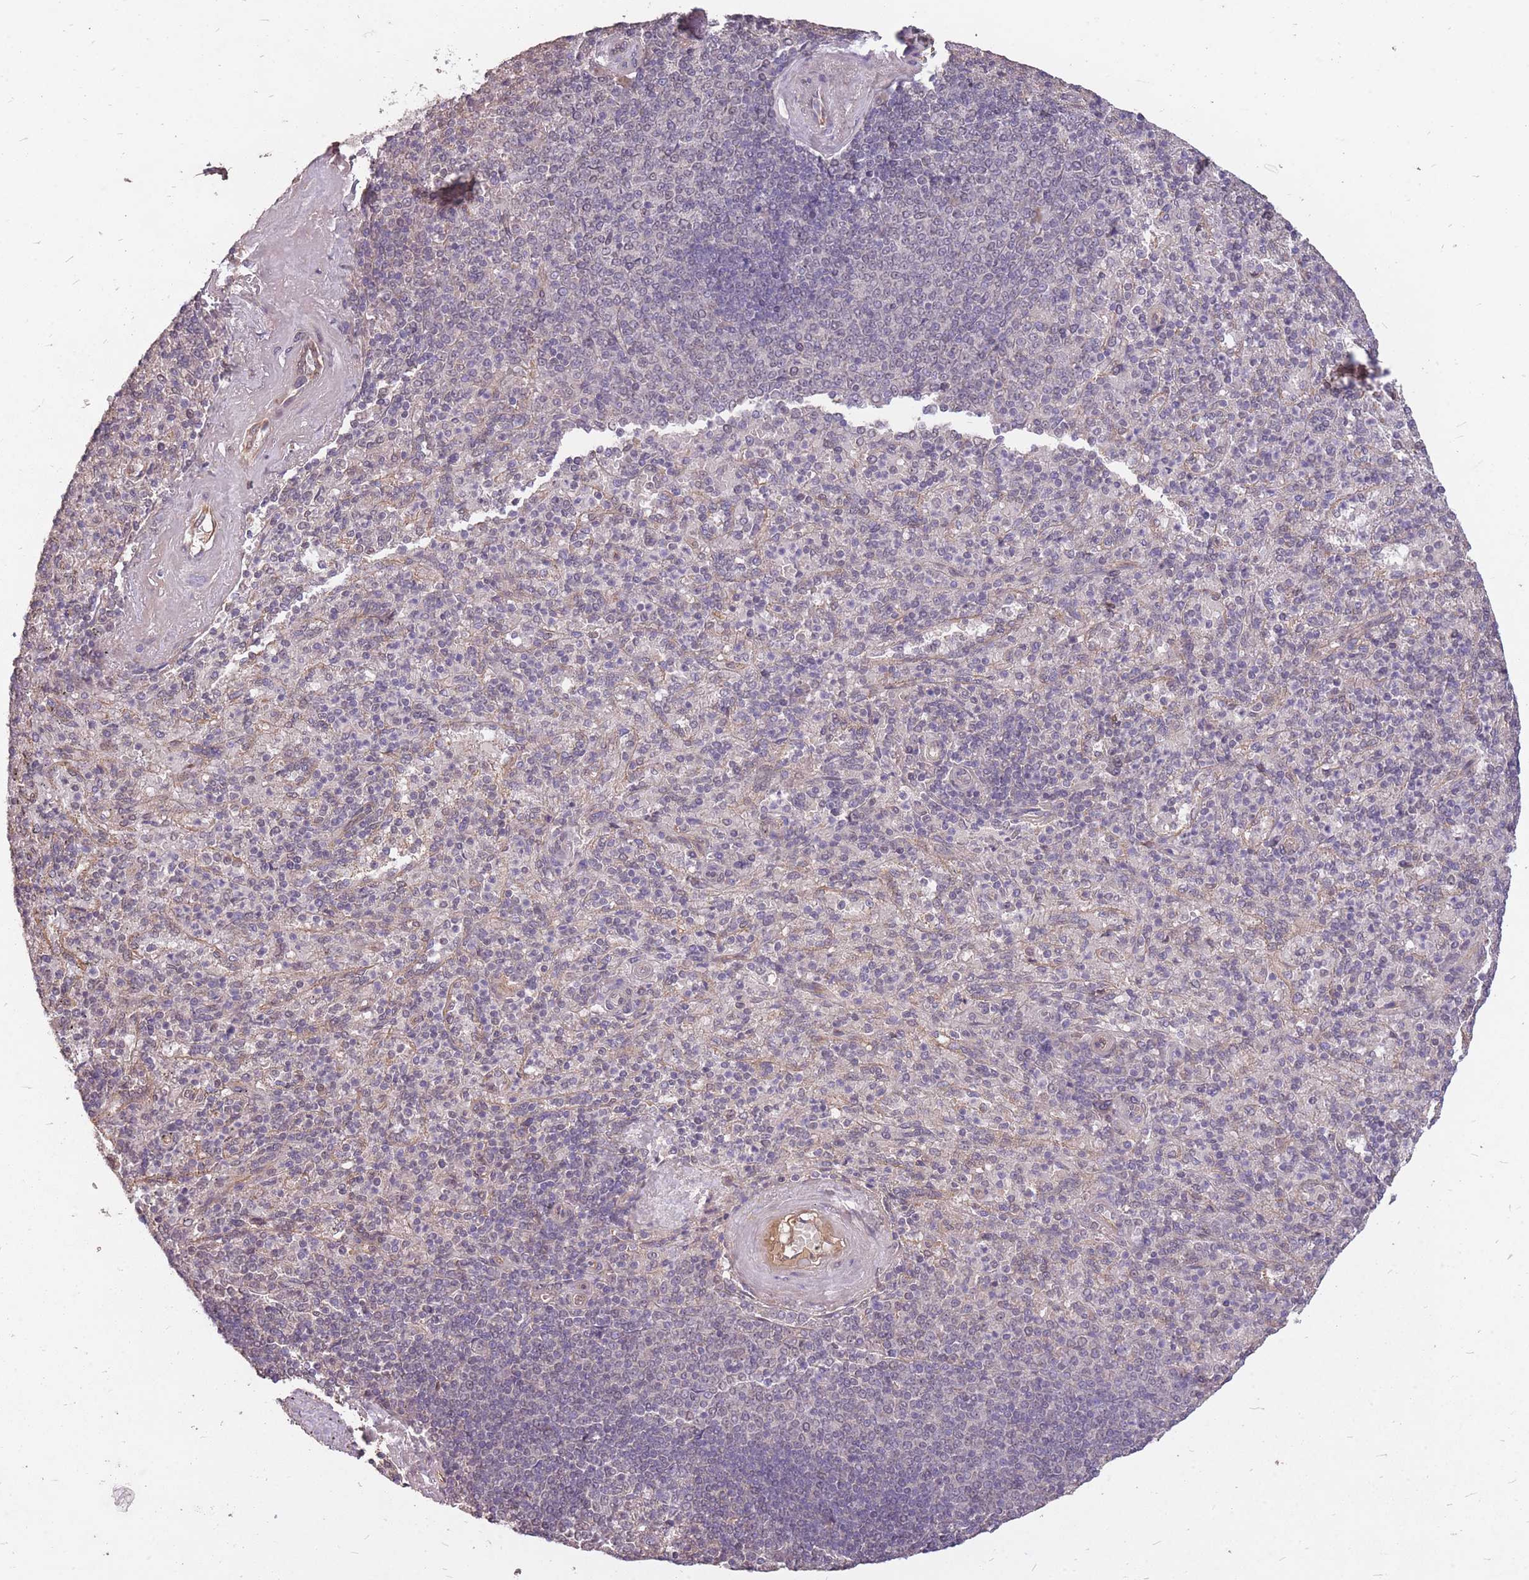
{"staining": {"intensity": "negative", "quantity": "none", "location": "none"}, "tissue": "spleen", "cell_type": "Cells in red pulp", "image_type": "normal", "snomed": [{"axis": "morphology", "description": "Normal tissue, NOS"}, {"axis": "topography", "description": "Spleen"}], "caption": "This is a histopathology image of immunohistochemistry staining of unremarkable spleen, which shows no staining in cells in red pulp. (DAB IHC with hematoxylin counter stain).", "gene": "DYNC1LI2", "patient": {"sex": "male", "age": 82}}